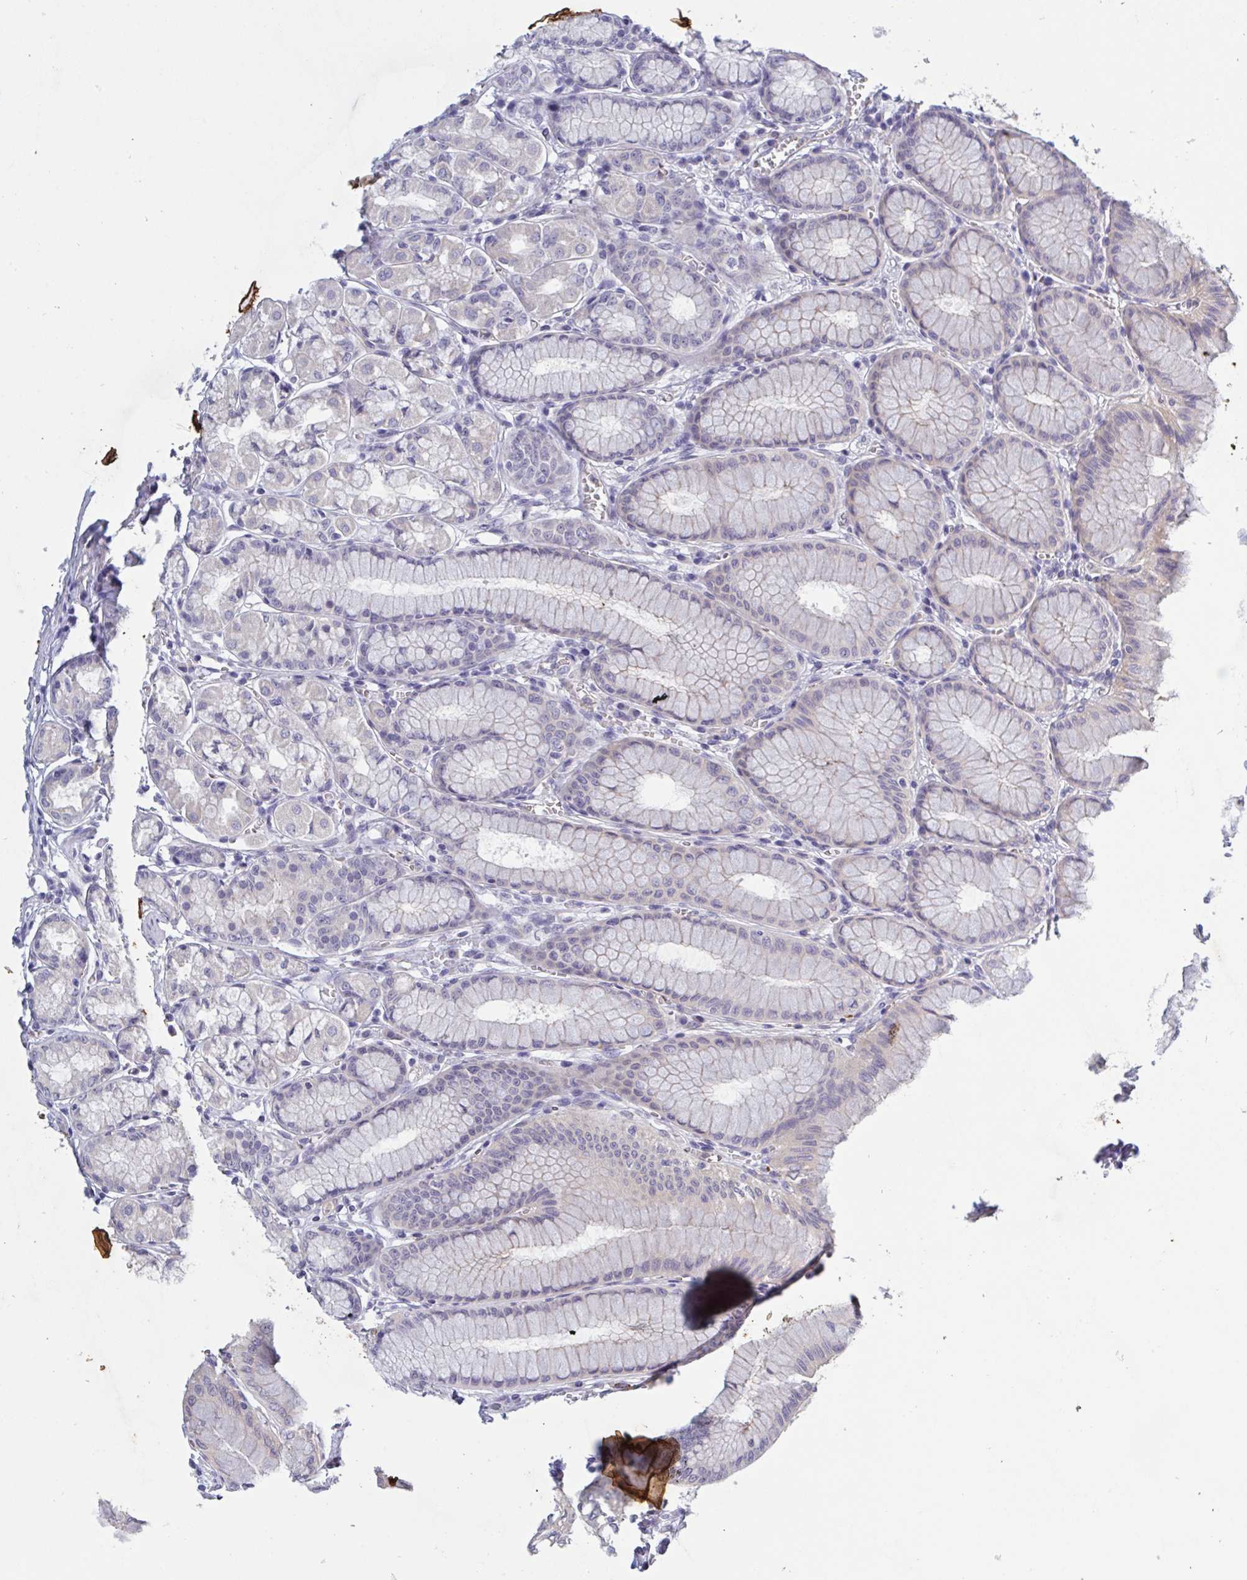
{"staining": {"intensity": "moderate", "quantity": "25%-75%", "location": "cytoplasmic/membranous"}, "tissue": "stomach", "cell_type": "Glandular cells", "image_type": "normal", "snomed": [{"axis": "morphology", "description": "Normal tissue, NOS"}, {"axis": "topography", "description": "Stomach"}, {"axis": "topography", "description": "Stomach, lower"}], "caption": "Protein staining demonstrates moderate cytoplasmic/membranous positivity in approximately 25%-75% of glandular cells in benign stomach. The staining is performed using DAB brown chromogen to label protein expression. The nuclei are counter-stained blue using hematoxylin.", "gene": "ST14", "patient": {"sex": "male", "age": 76}}